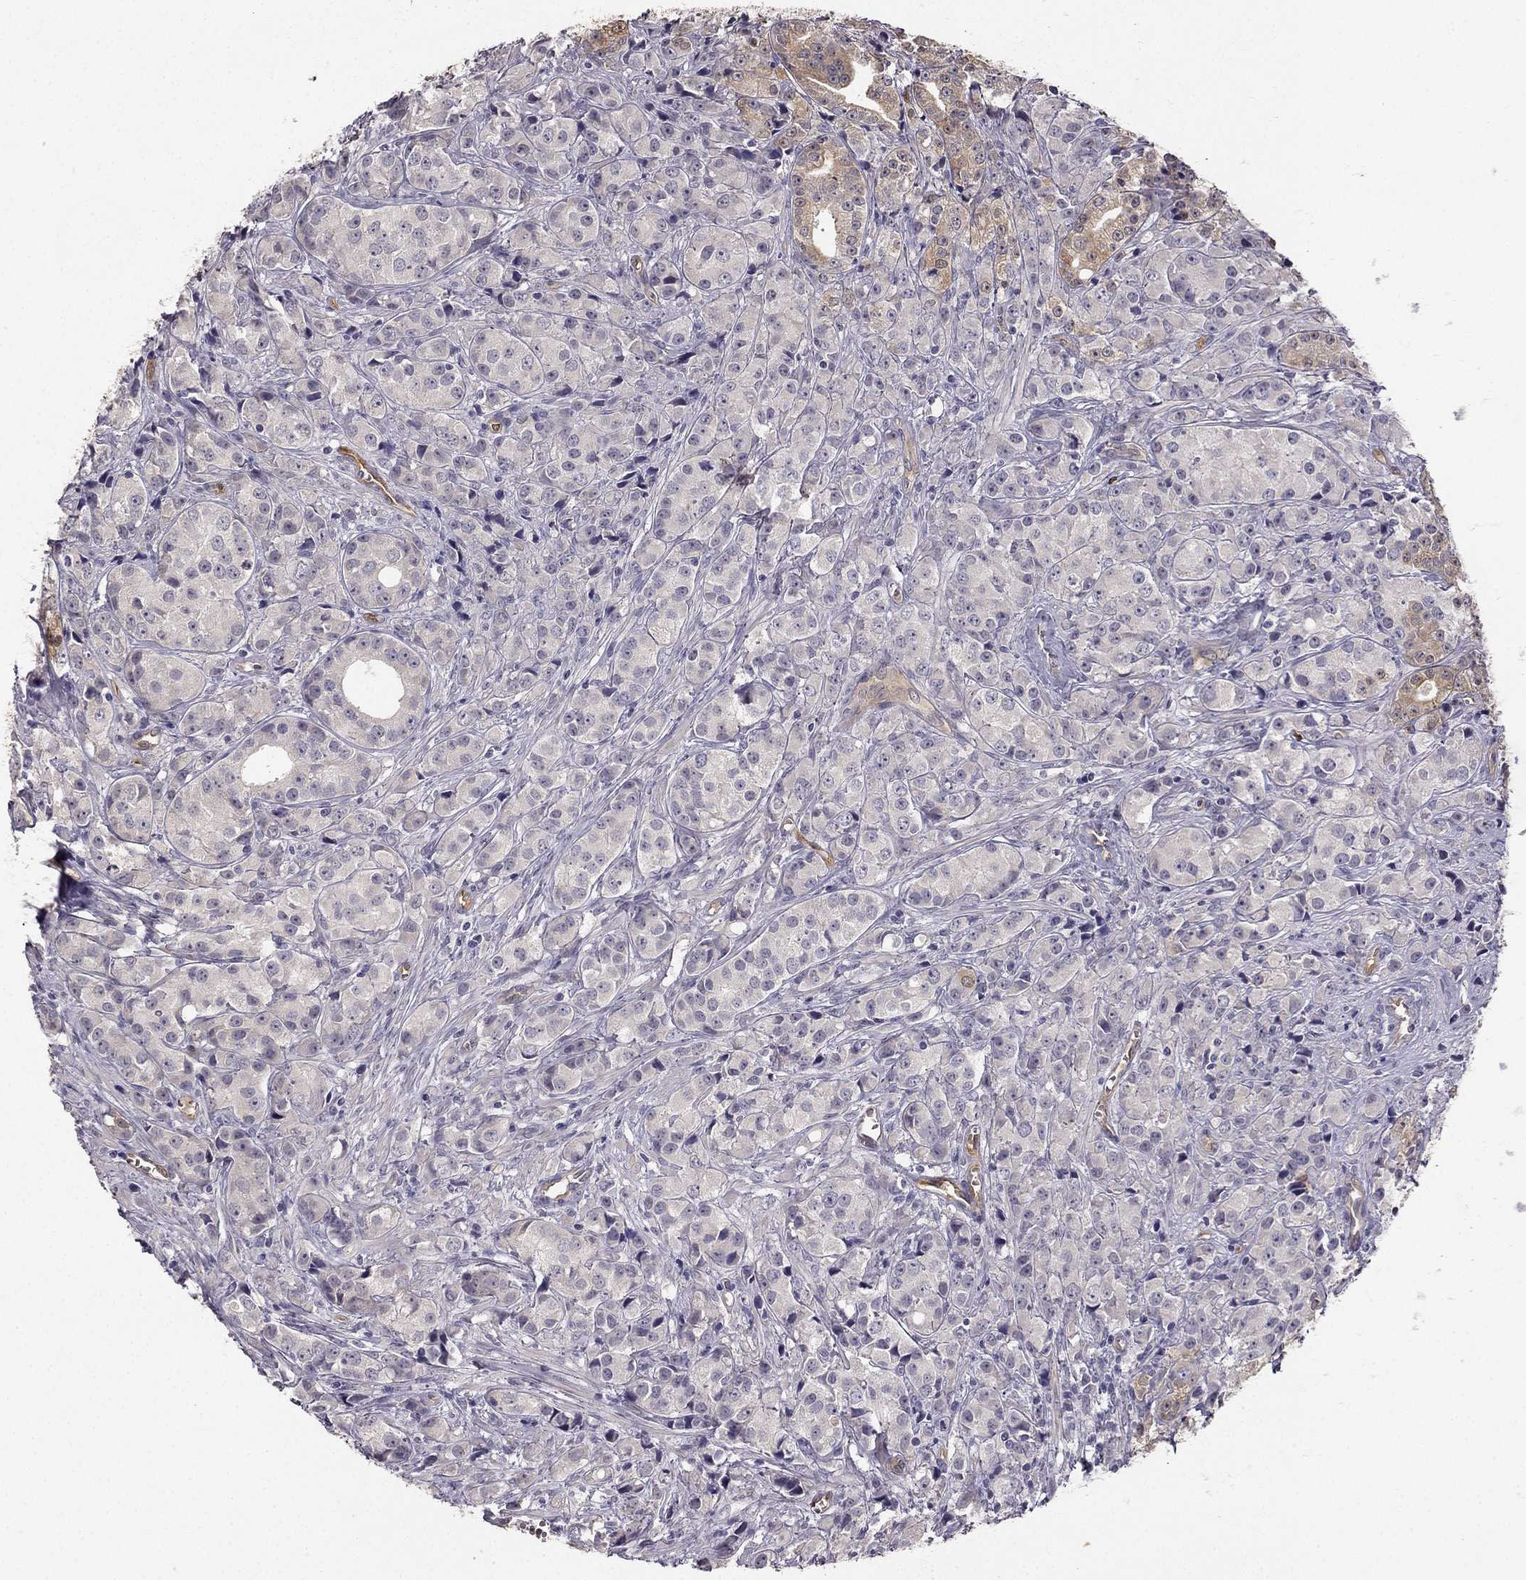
{"staining": {"intensity": "weak", "quantity": "<25%", "location": "cytoplasmic/membranous"}, "tissue": "prostate cancer", "cell_type": "Tumor cells", "image_type": "cancer", "snomed": [{"axis": "morphology", "description": "Adenocarcinoma, Medium grade"}, {"axis": "topography", "description": "Prostate"}], "caption": "This is an immunohistochemistry micrograph of prostate adenocarcinoma (medium-grade). There is no positivity in tumor cells.", "gene": "NQO1", "patient": {"sex": "male", "age": 74}}